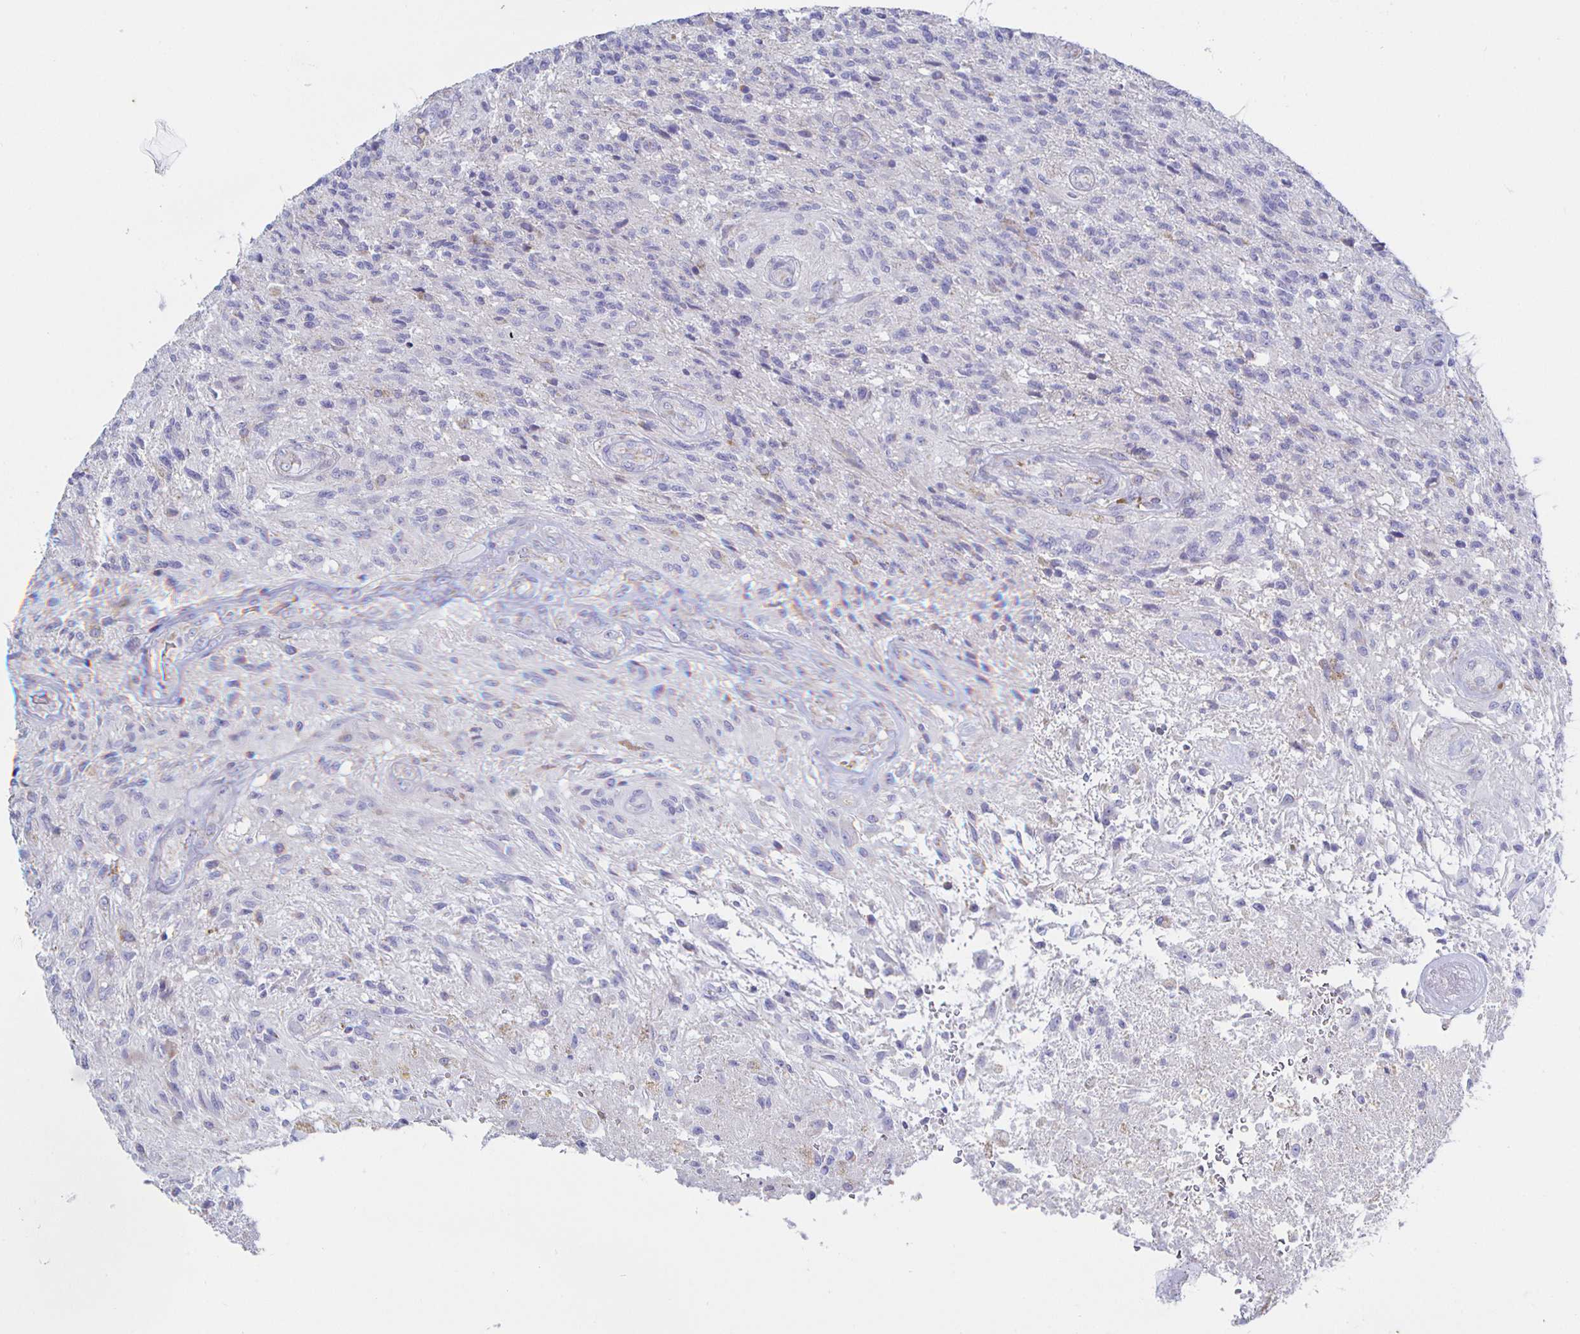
{"staining": {"intensity": "negative", "quantity": "none", "location": "none"}, "tissue": "glioma", "cell_type": "Tumor cells", "image_type": "cancer", "snomed": [{"axis": "morphology", "description": "Glioma, malignant, High grade"}, {"axis": "topography", "description": "Brain"}], "caption": "A histopathology image of human glioma is negative for staining in tumor cells.", "gene": "SYNGR4", "patient": {"sex": "male", "age": 56}}